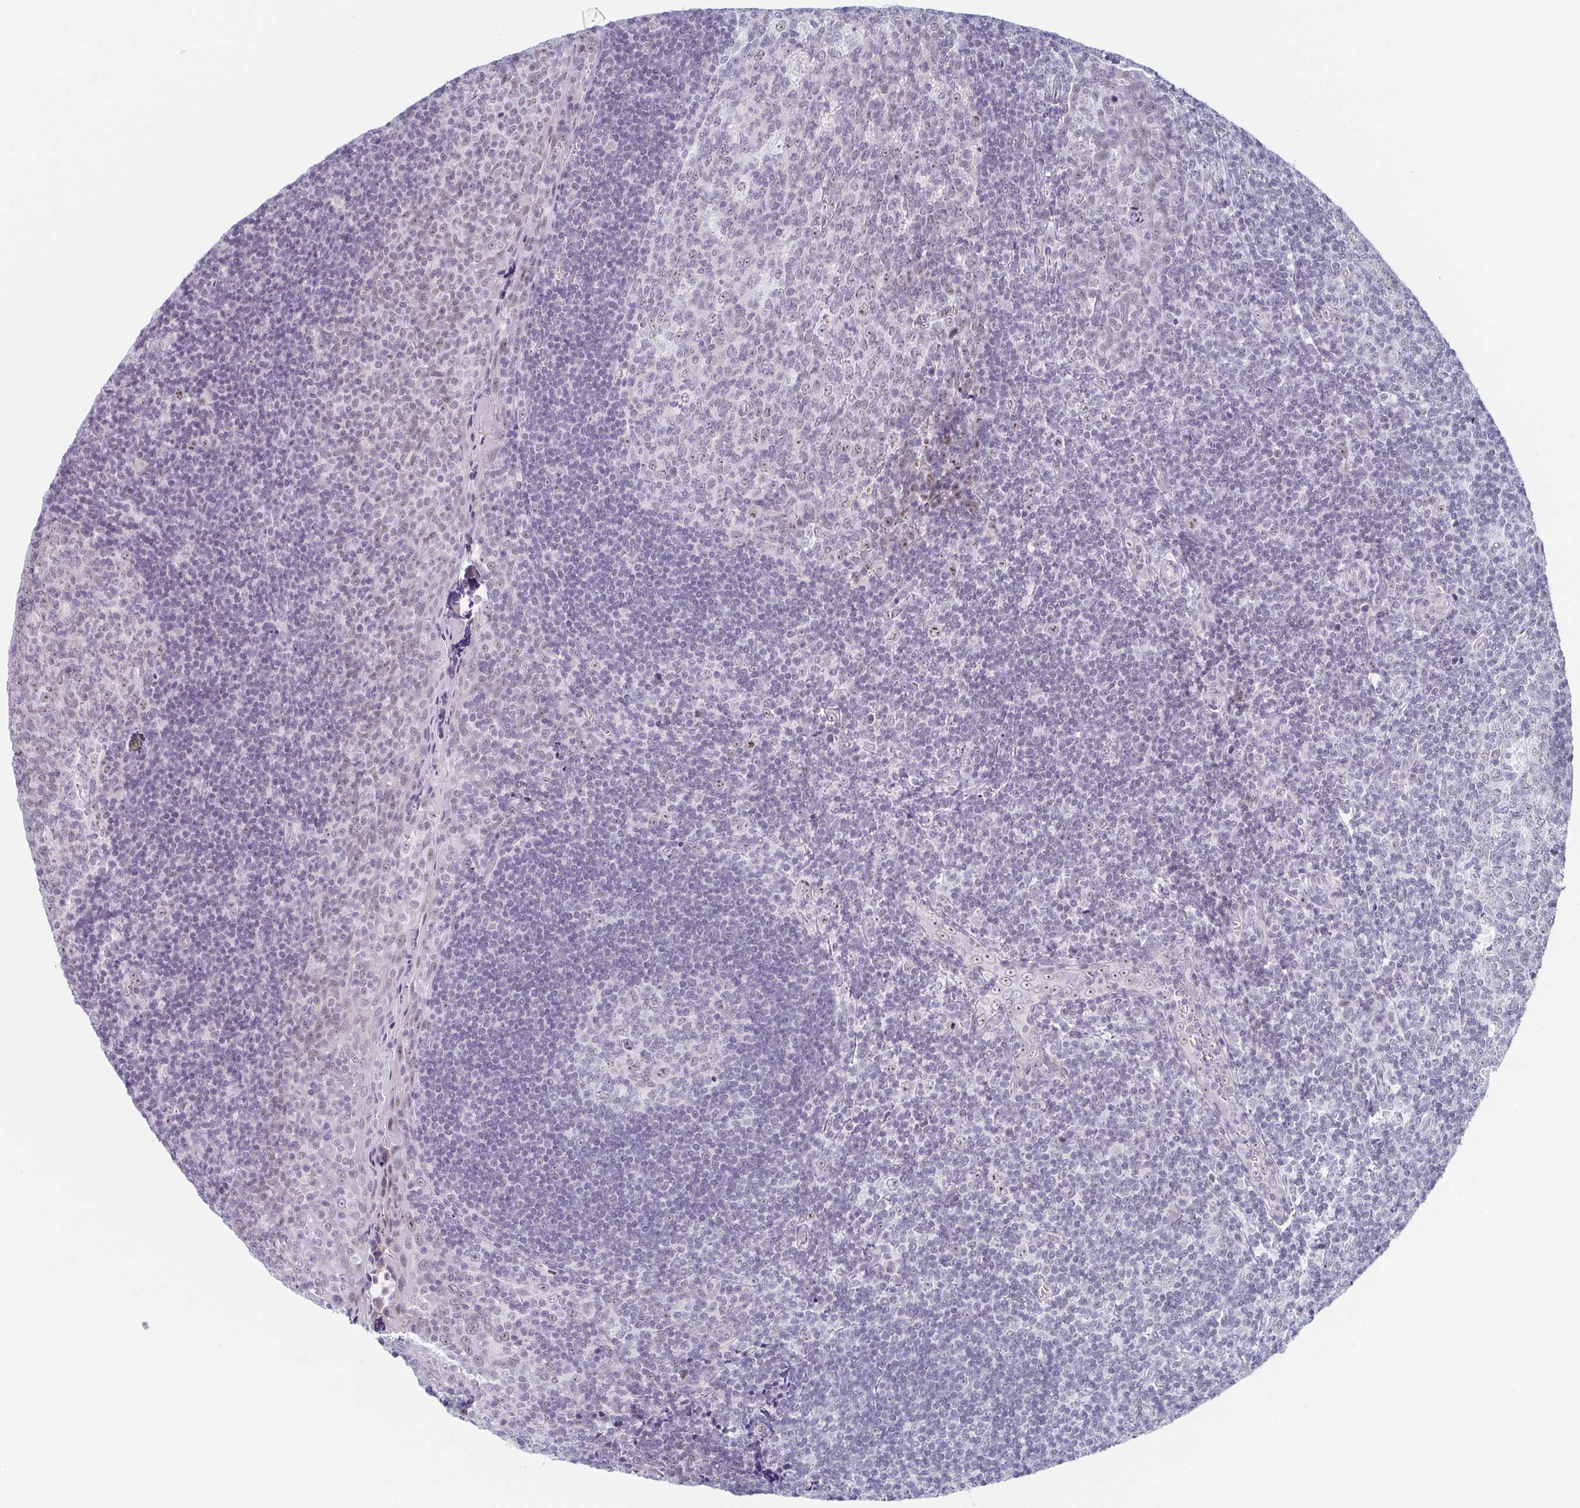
{"staining": {"intensity": "negative", "quantity": "none", "location": "none"}, "tissue": "tonsil", "cell_type": "Germinal center cells", "image_type": "normal", "snomed": [{"axis": "morphology", "description": "Normal tissue, NOS"}, {"axis": "morphology", "description": "Inflammation, NOS"}, {"axis": "topography", "description": "Tonsil"}], "caption": "Immunohistochemistry (IHC) micrograph of unremarkable tonsil: human tonsil stained with DAB displays no significant protein positivity in germinal center cells.", "gene": "EXOSC7", "patient": {"sex": "female", "age": 31}}